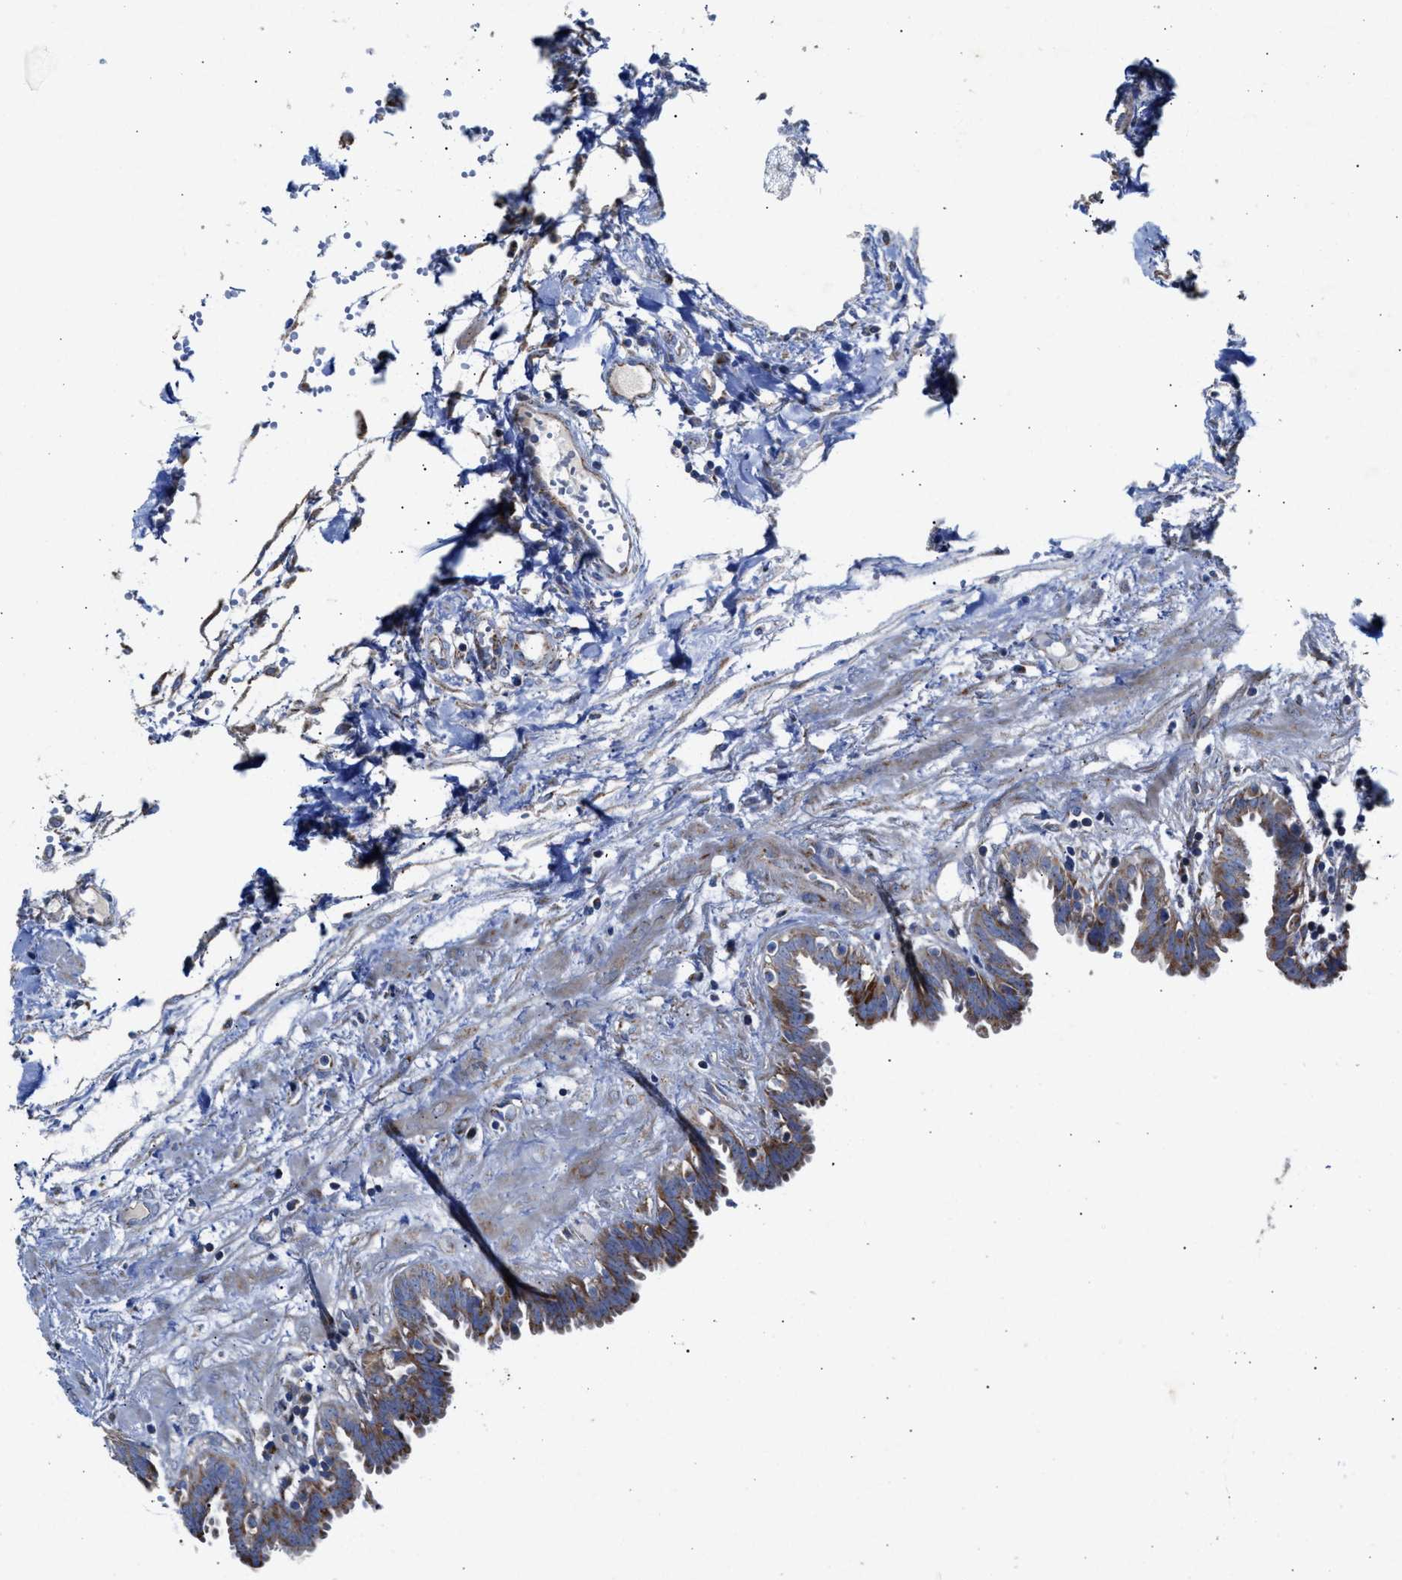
{"staining": {"intensity": "moderate", "quantity": ">75%", "location": "cytoplasmic/membranous"}, "tissue": "fallopian tube", "cell_type": "Glandular cells", "image_type": "normal", "snomed": [{"axis": "morphology", "description": "Normal tissue, NOS"}, {"axis": "topography", "description": "Fallopian tube"}, {"axis": "topography", "description": "Placenta"}], "caption": "Fallopian tube stained for a protein (brown) shows moderate cytoplasmic/membranous positive staining in about >75% of glandular cells.", "gene": "MECR", "patient": {"sex": "female", "age": 32}}